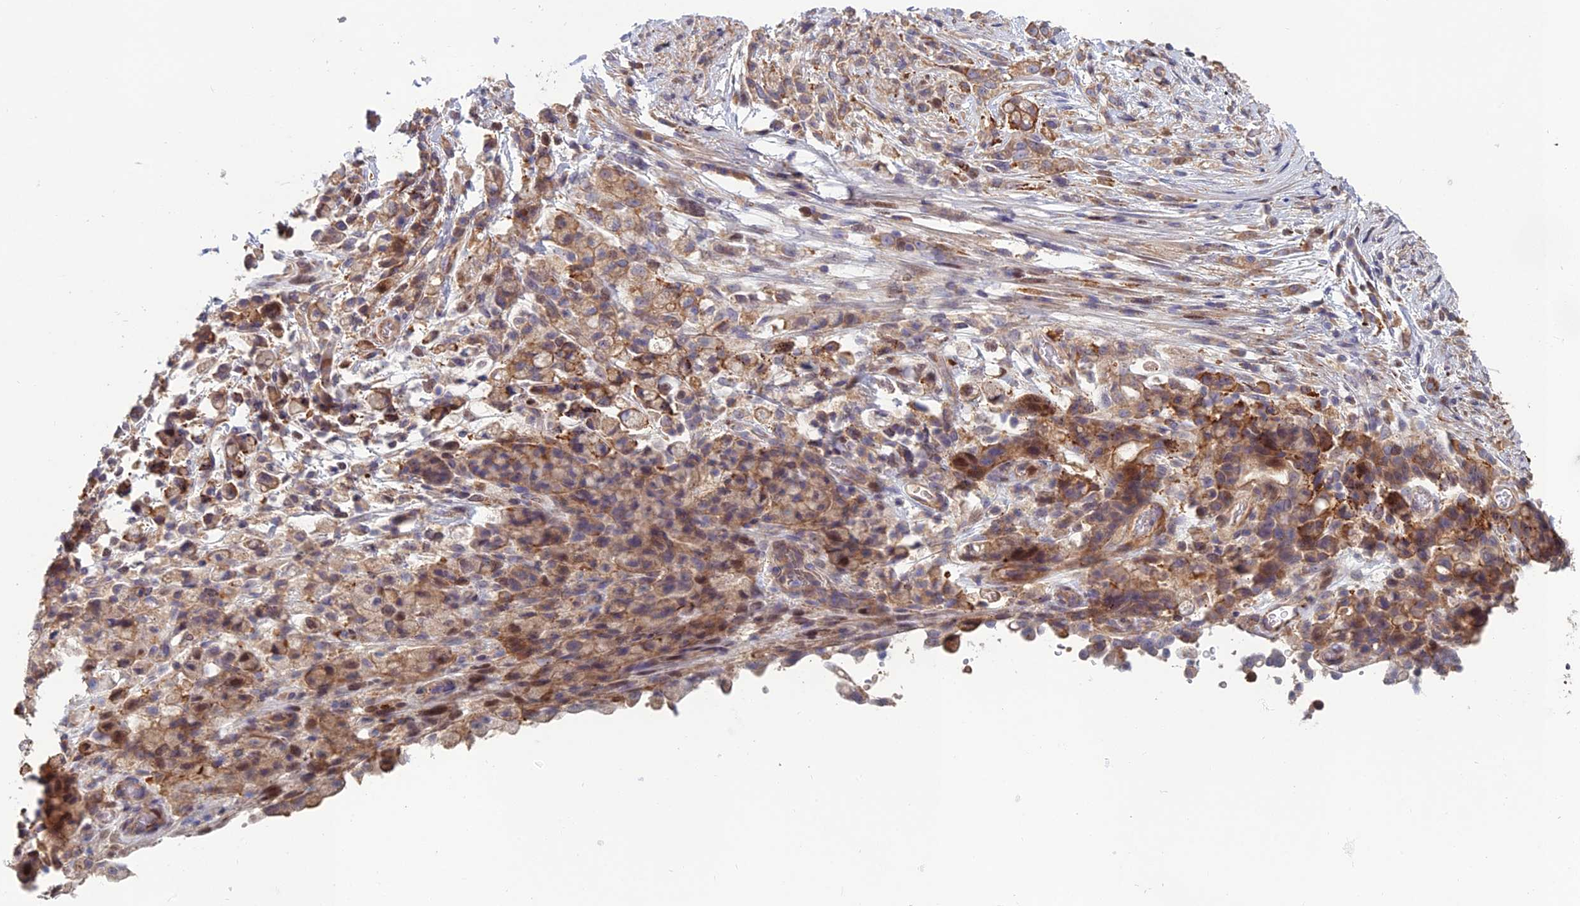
{"staining": {"intensity": "weak", "quantity": ">75%", "location": "cytoplasmic/membranous"}, "tissue": "stomach cancer", "cell_type": "Tumor cells", "image_type": "cancer", "snomed": [{"axis": "morphology", "description": "Adenocarcinoma, NOS"}, {"axis": "topography", "description": "Stomach"}], "caption": "Brown immunohistochemical staining in adenocarcinoma (stomach) shows weak cytoplasmic/membranous positivity in approximately >75% of tumor cells. The protein is stained brown, and the nuclei are stained in blue (DAB IHC with brightfield microscopy, high magnification).", "gene": "C15orf62", "patient": {"sex": "female", "age": 60}}